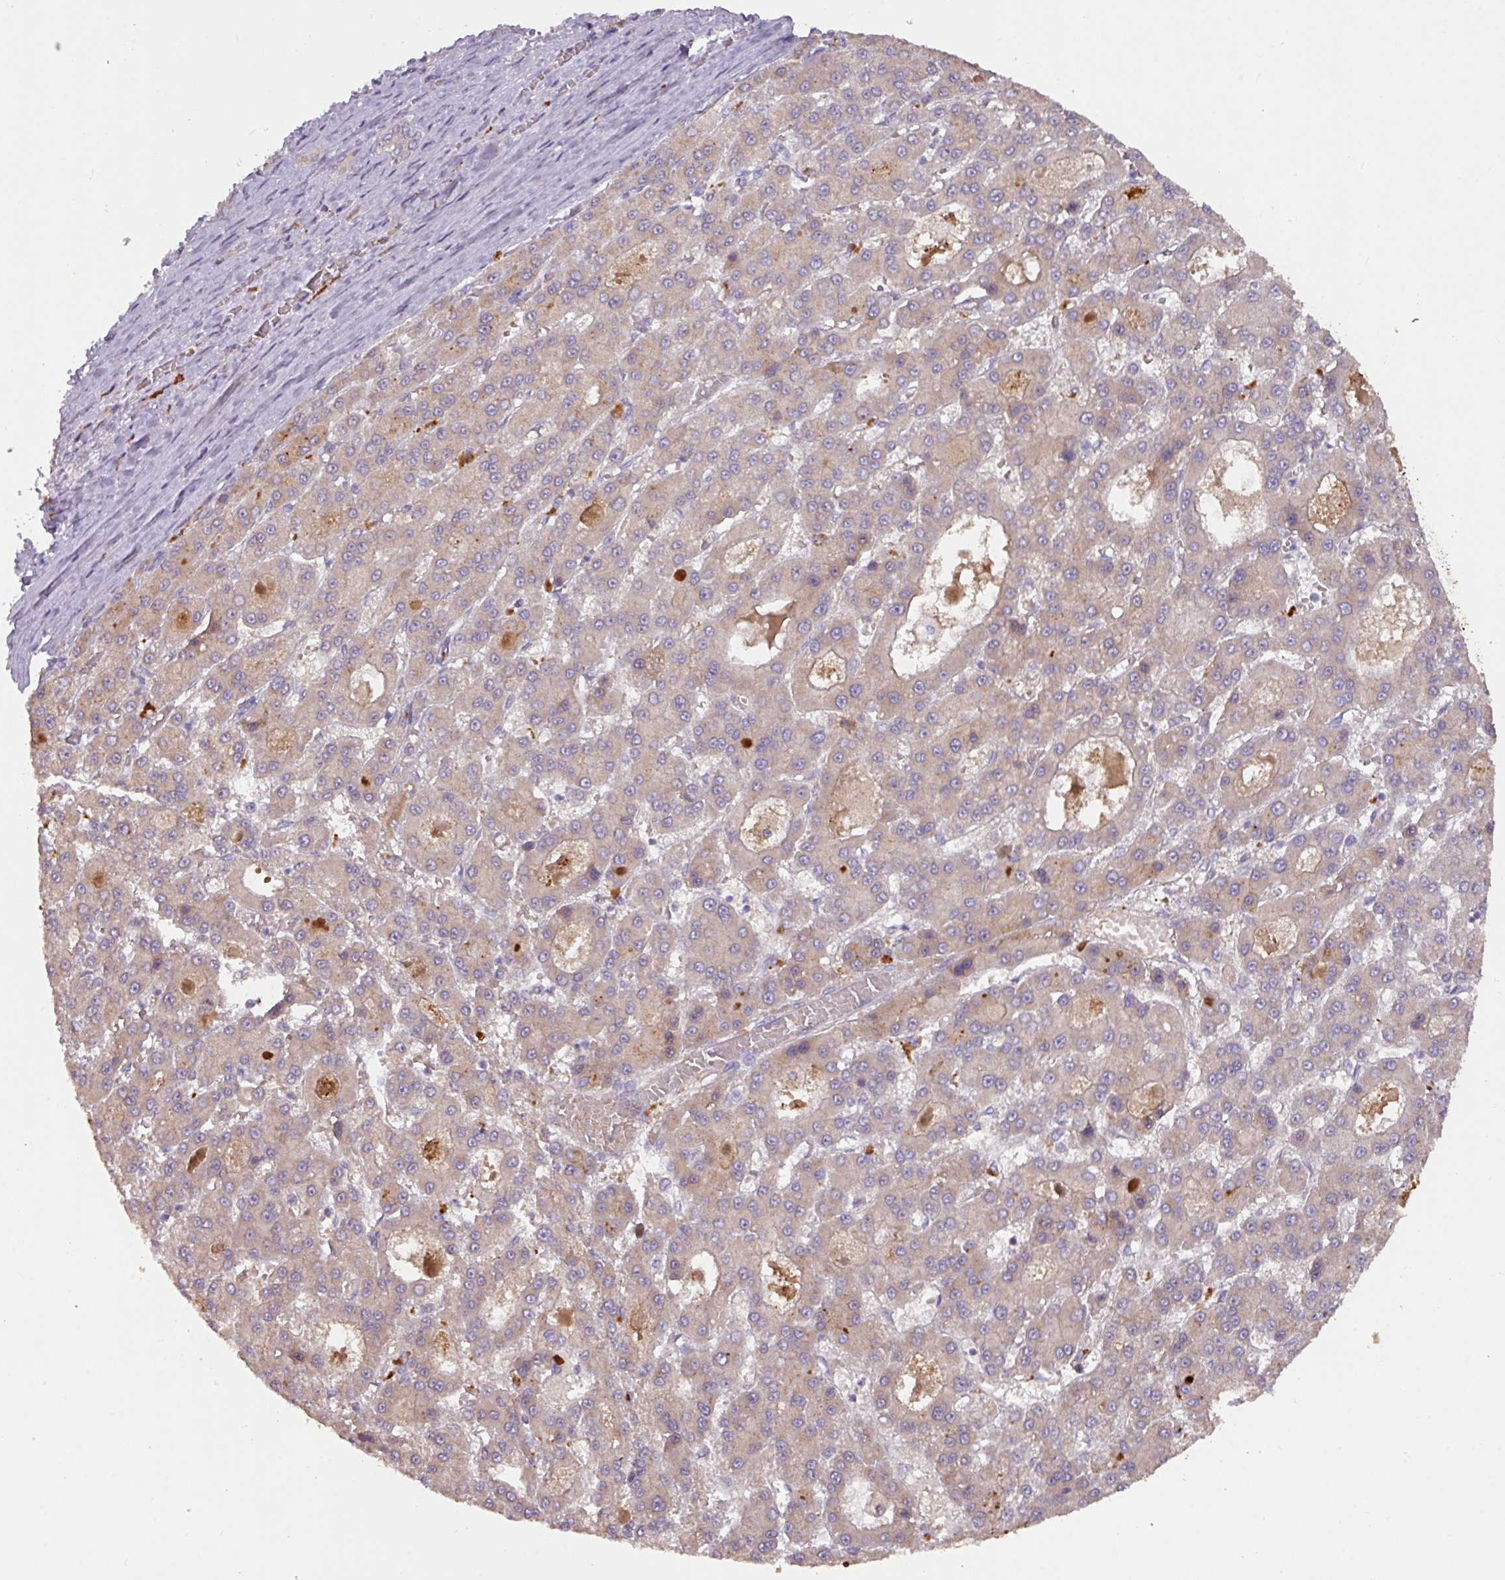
{"staining": {"intensity": "weak", "quantity": "25%-75%", "location": "cytoplasmic/membranous"}, "tissue": "liver cancer", "cell_type": "Tumor cells", "image_type": "cancer", "snomed": [{"axis": "morphology", "description": "Carcinoma, Hepatocellular, NOS"}, {"axis": "topography", "description": "Liver"}], "caption": "Immunohistochemistry photomicrograph of hepatocellular carcinoma (liver) stained for a protein (brown), which reveals low levels of weak cytoplasmic/membranous expression in about 25%-75% of tumor cells.", "gene": "ZNF266", "patient": {"sex": "male", "age": 70}}